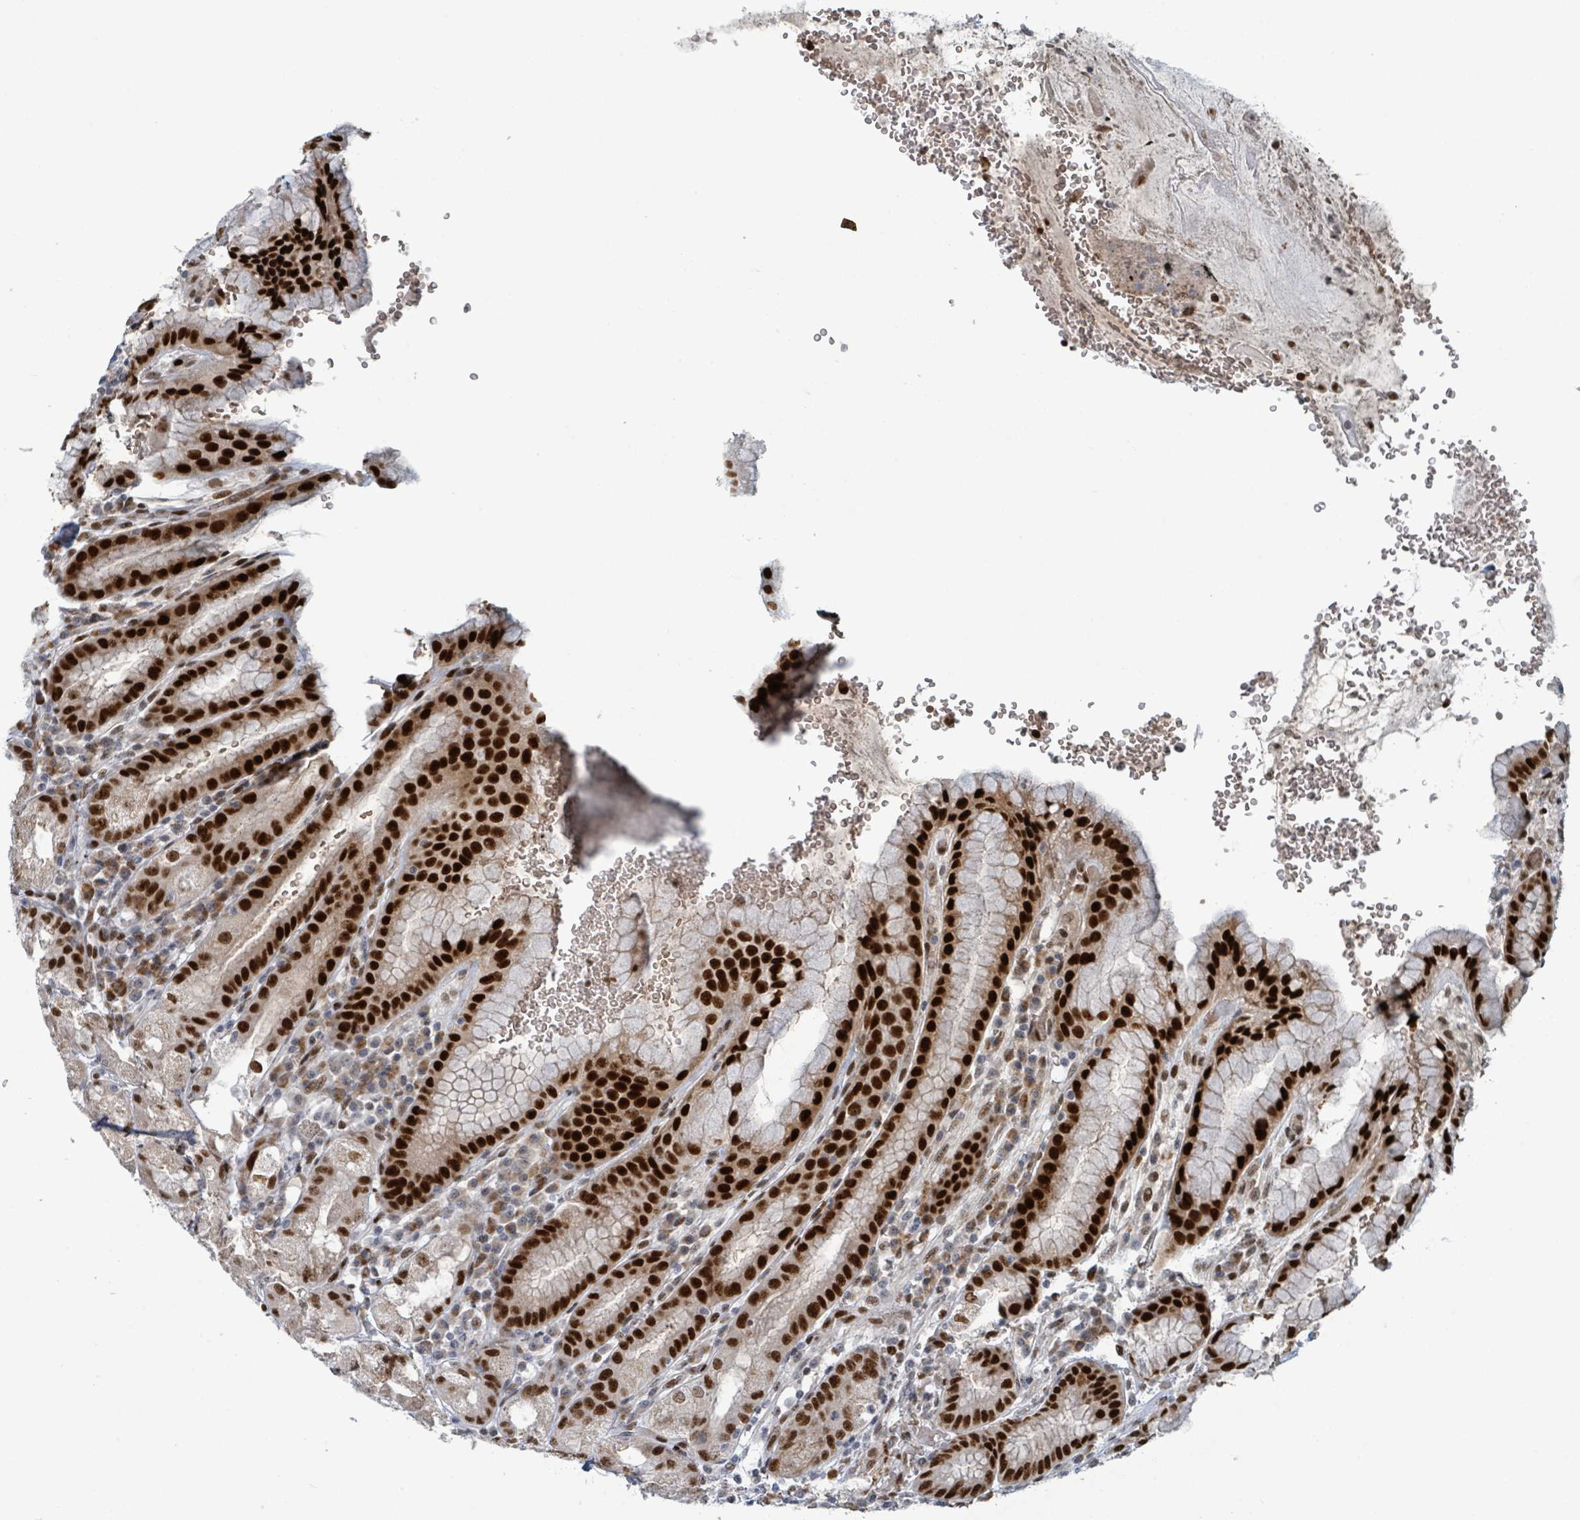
{"staining": {"intensity": "strong", "quantity": "25%-75%", "location": "nuclear"}, "tissue": "stomach", "cell_type": "Glandular cells", "image_type": "normal", "snomed": [{"axis": "morphology", "description": "Normal tissue, NOS"}, {"axis": "topography", "description": "Stomach, upper"}], "caption": "Immunohistochemical staining of unremarkable stomach exhibits strong nuclear protein expression in approximately 25%-75% of glandular cells. Using DAB (brown) and hematoxylin (blue) stains, captured at high magnification using brightfield microscopy.", "gene": "KLF3", "patient": {"sex": "male", "age": 52}}